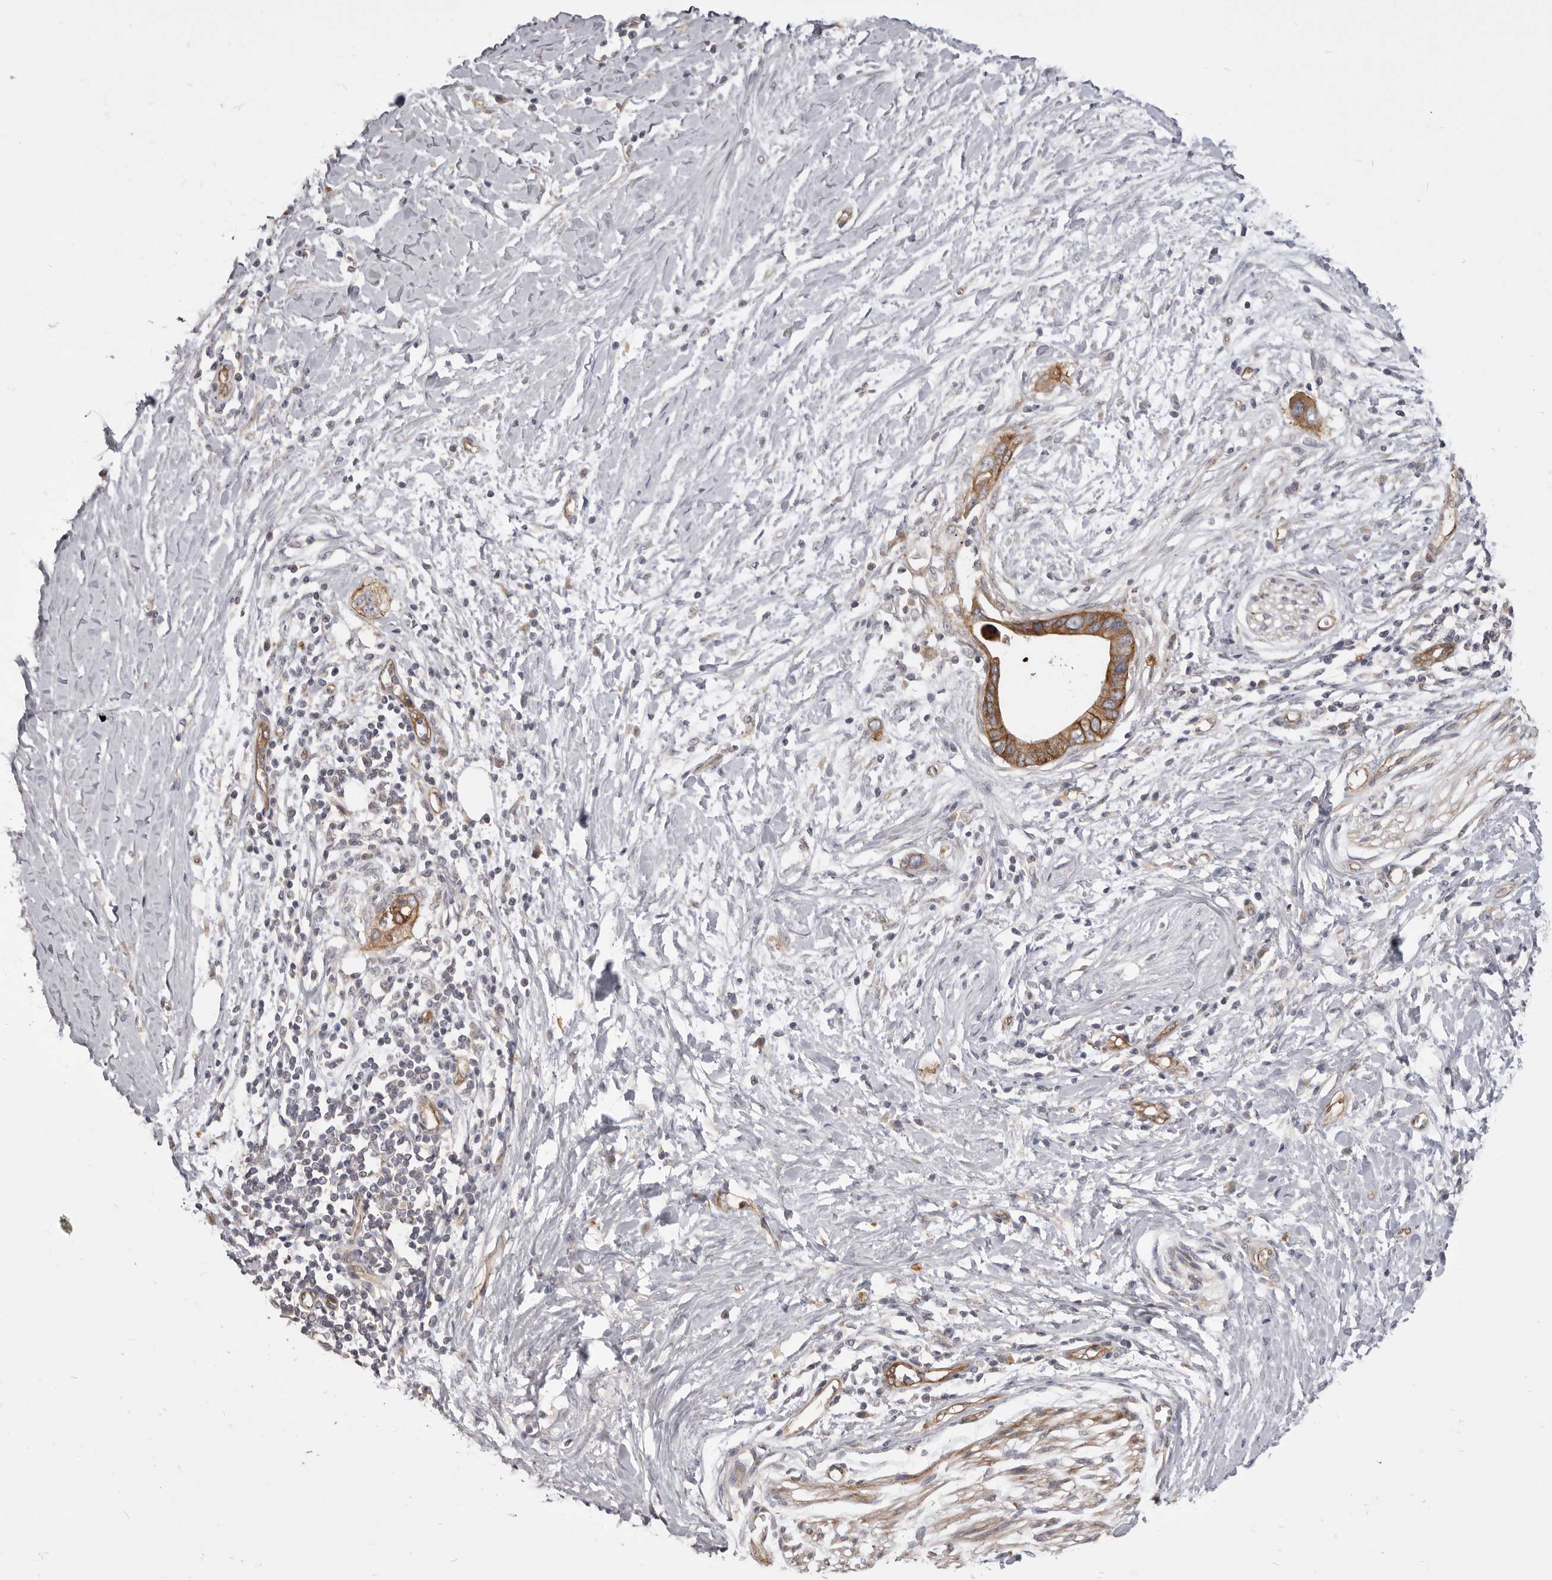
{"staining": {"intensity": "moderate", "quantity": ">75%", "location": "cytoplasmic/membranous"}, "tissue": "pancreatic cancer", "cell_type": "Tumor cells", "image_type": "cancer", "snomed": [{"axis": "morphology", "description": "Normal tissue, NOS"}, {"axis": "morphology", "description": "Adenocarcinoma, NOS"}, {"axis": "topography", "description": "Pancreas"}, {"axis": "topography", "description": "Peripheral nerve tissue"}], "caption": "Pancreatic adenocarcinoma stained with DAB IHC exhibits medium levels of moderate cytoplasmic/membranous expression in approximately >75% of tumor cells.", "gene": "VPS45", "patient": {"sex": "male", "age": 59}}